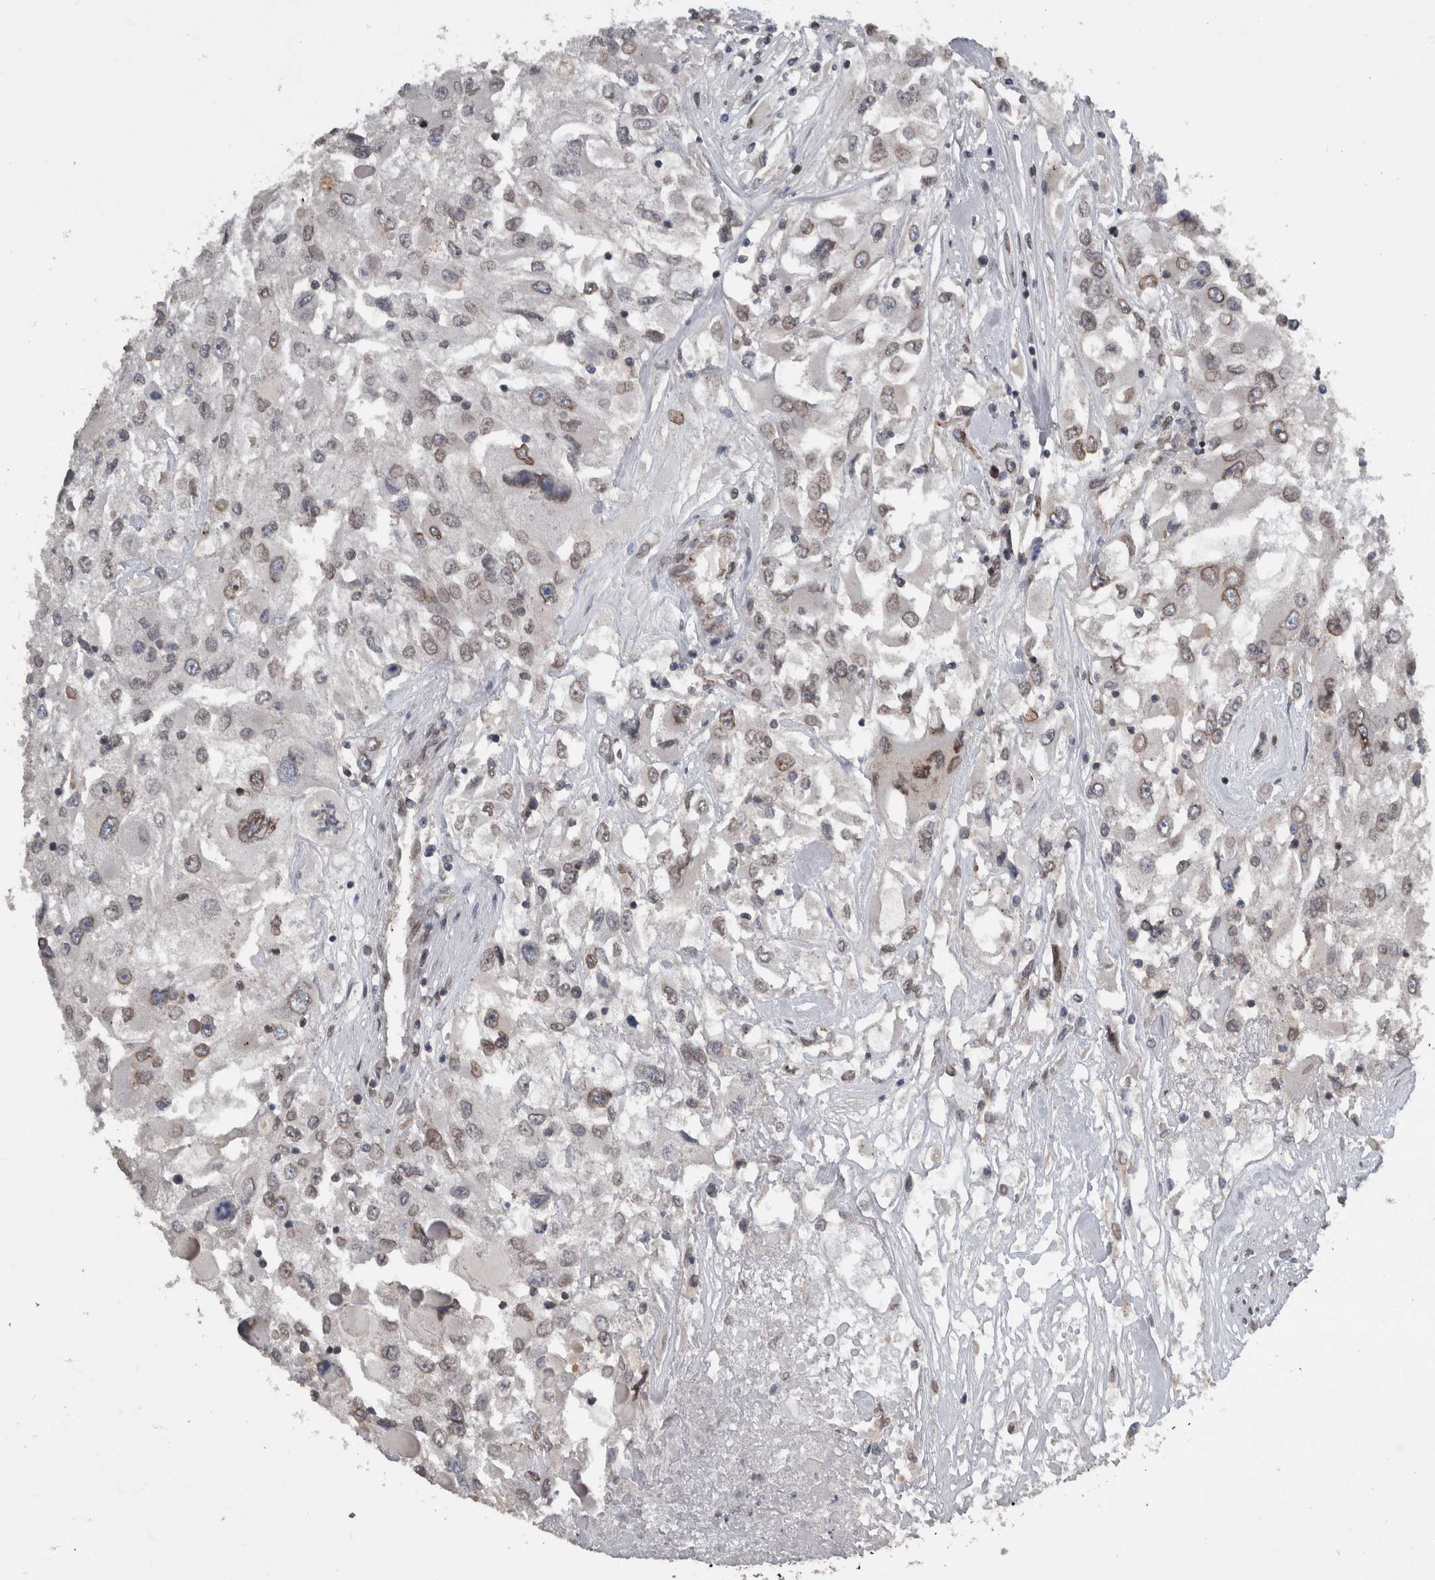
{"staining": {"intensity": "moderate", "quantity": "<25%", "location": "cytoplasmic/membranous,nuclear"}, "tissue": "renal cancer", "cell_type": "Tumor cells", "image_type": "cancer", "snomed": [{"axis": "morphology", "description": "Adenocarcinoma, NOS"}, {"axis": "topography", "description": "Kidney"}], "caption": "A micrograph of renal cancer stained for a protein shows moderate cytoplasmic/membranous and nuclear brown staining in tumor cells.", "gene": "RANBP2", "patient": {"sex": "female", "age": 52}}